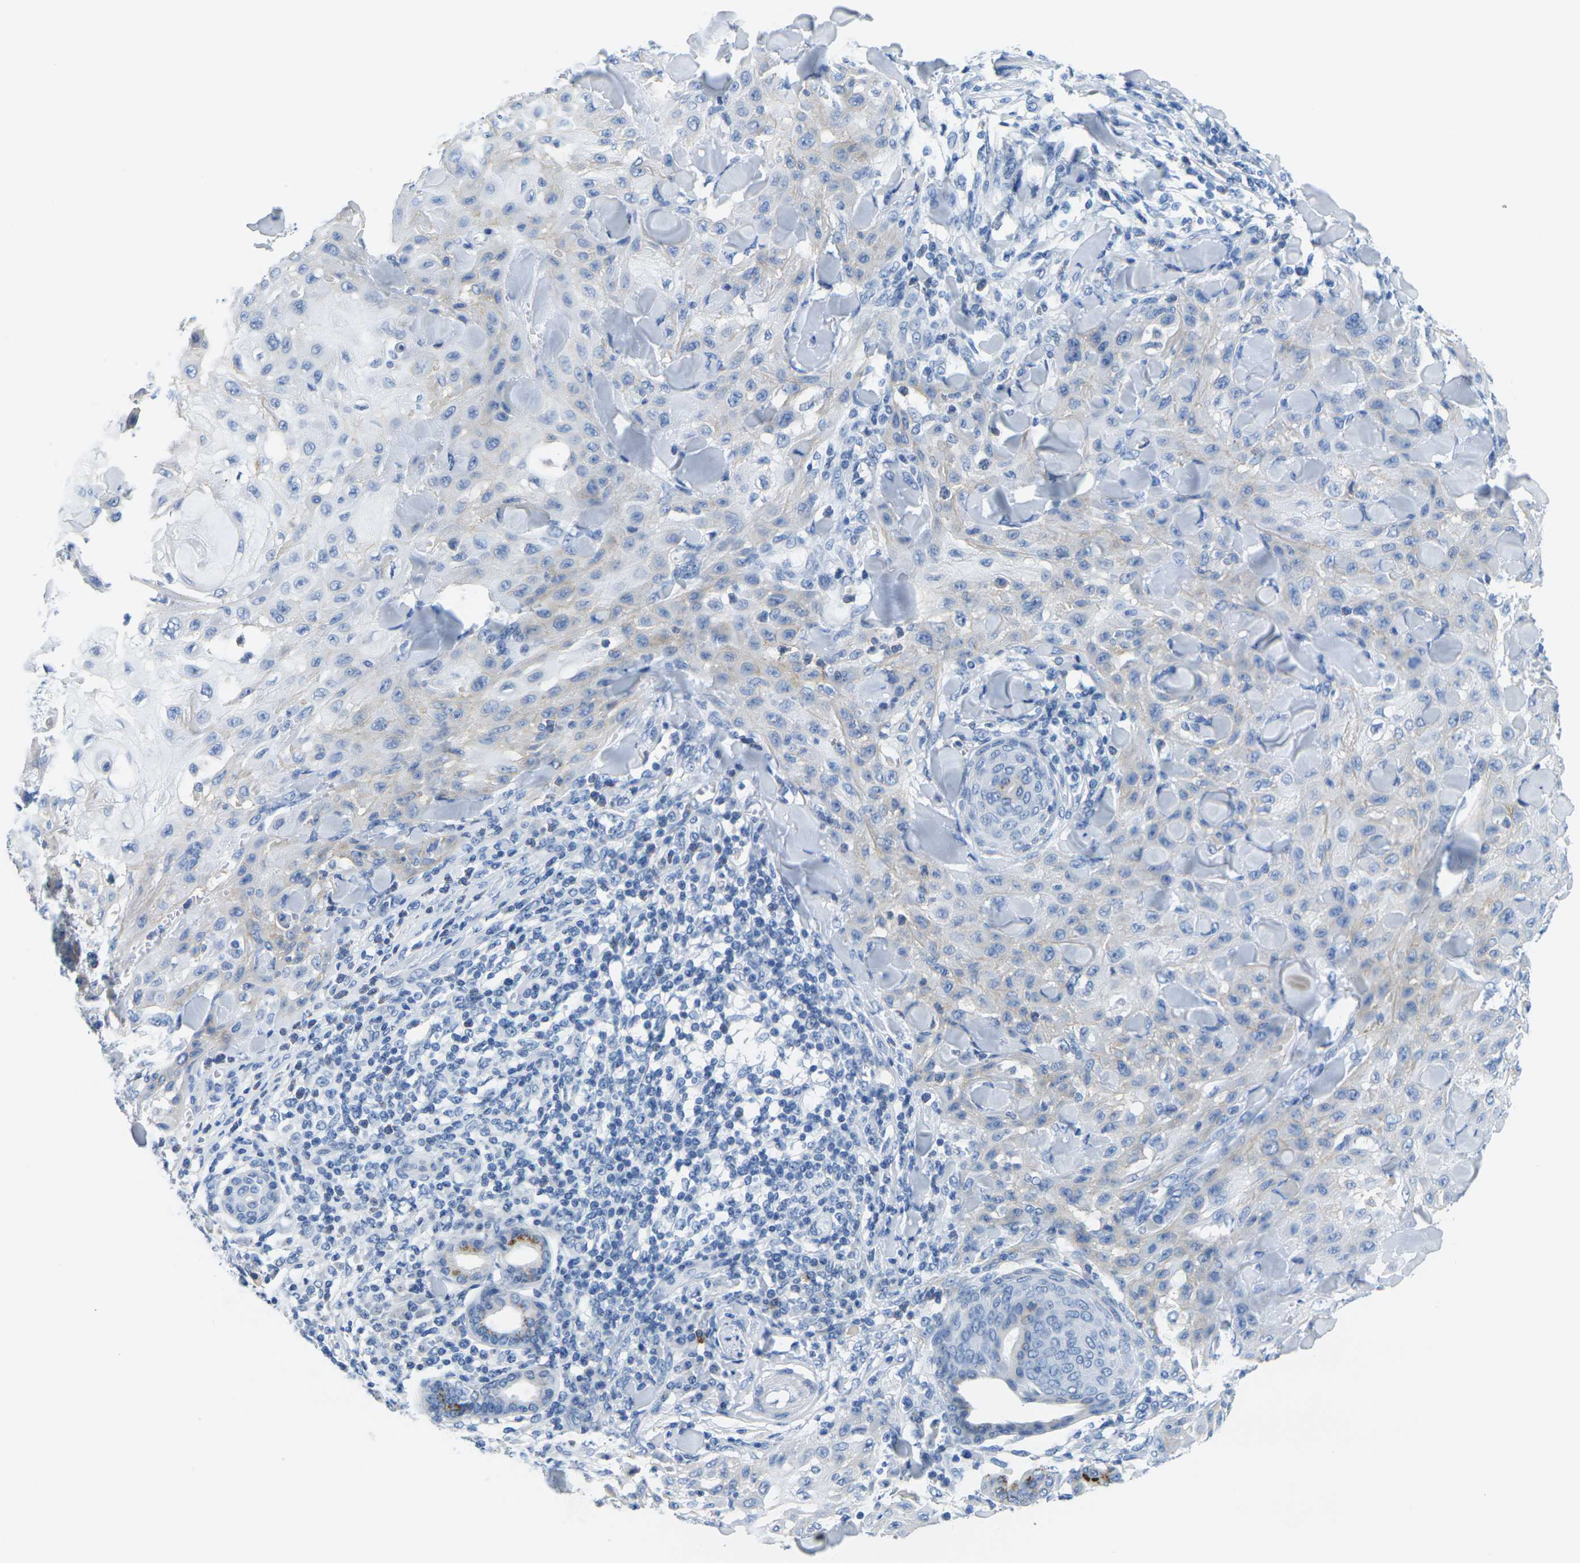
{"staining": {"intensity": "negative", "quantity": "none", "location": "none"}, "tissue": "skin cancer", "cell_type": "Tumor cells", "image_type": "cancer", "snomed": [{"axis": "morphology", "description": "Squamous cell carcinoma, NOS"}, {"axis": "topography", "description": "Skin"}], "caption": "Immunohistochemistry micrograph of human skin cancer stained for a protein (brown), which displays no staining in tumor cells.", "gene": "FAM3D", "patient": {"sex": "male", "age": 24}}